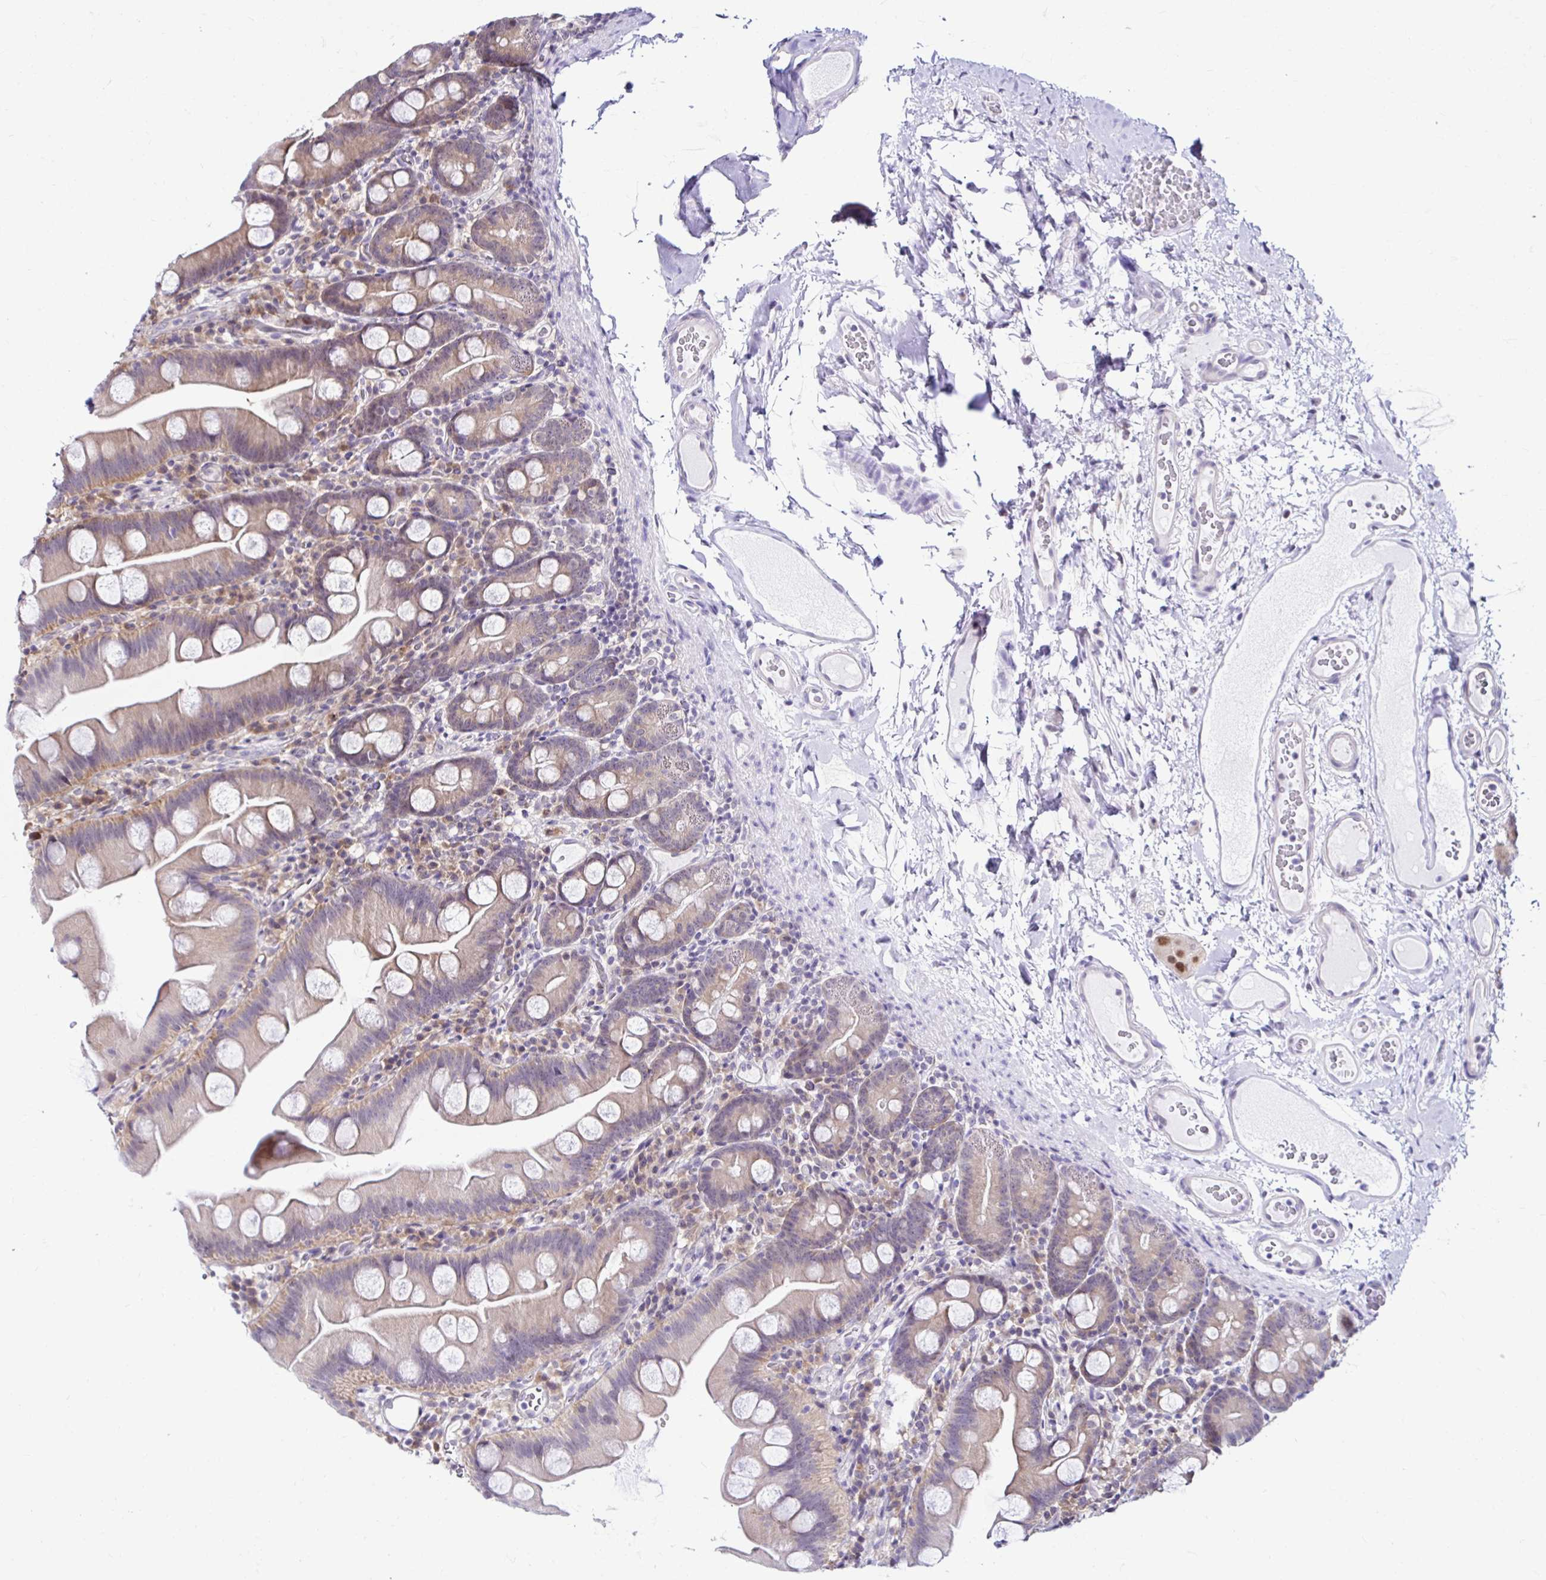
{"staining": {"intensity": "weak", "quantity": "25%-75%", "location": "cytoplasmic/membranous"}, "tissue": "small intestine", "cell_type": "Glandular cells", "image_type": "normal", "snomed": [{"axis": "morphology", "description": "Normal tissue, NOS"}, {"axis": "topography", "description": "Small intestine"}], "caption": "Small intestine stained with a protein marker shows weak staining in glandular cells.", "gene": "PSMD3", "patient": {"sex": "female", "age": 68}}